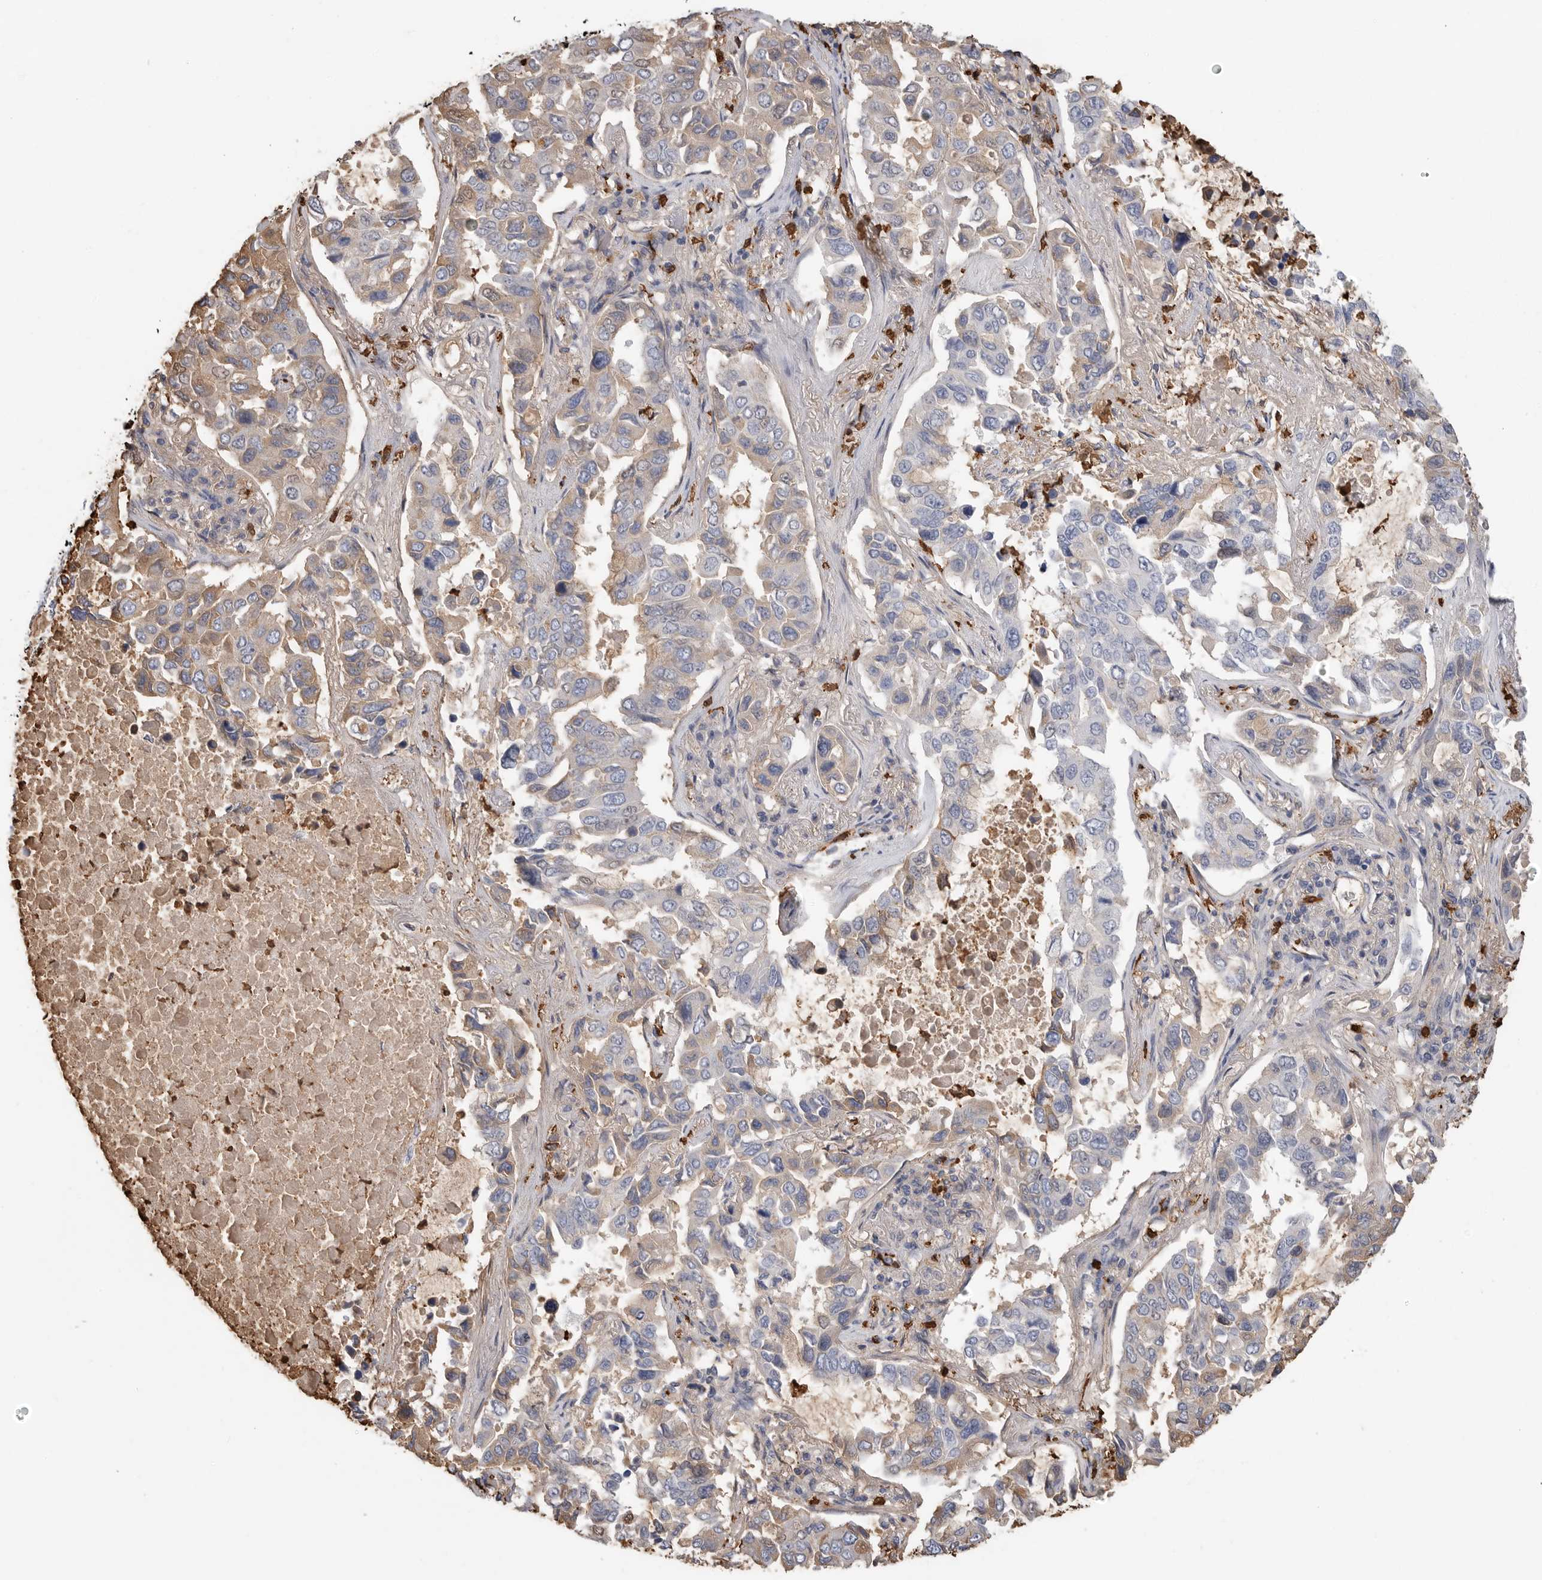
{"staining": {"intensity": "weak", "quantity": "25%-75%", "location": "cytoplasmic/membranous"}, "tissue": "lung cancer", "cell_type": "Tumor cells", "image_type": "cancer", "snomed": [{"axis": "morphology", "description": "Adenocarcinoma, NOS"}, {"axis": "topography", "description": "Lung"}], "caption": "Immunohistochemistry of adenocarcinoma (lung) demonstrates low levels of weak cytoplasmic/membranous expression in approximately 25%-75% of tumor cells.", "gene": "CYB561D1", "patient": {"sex": "male", "age": 64}}